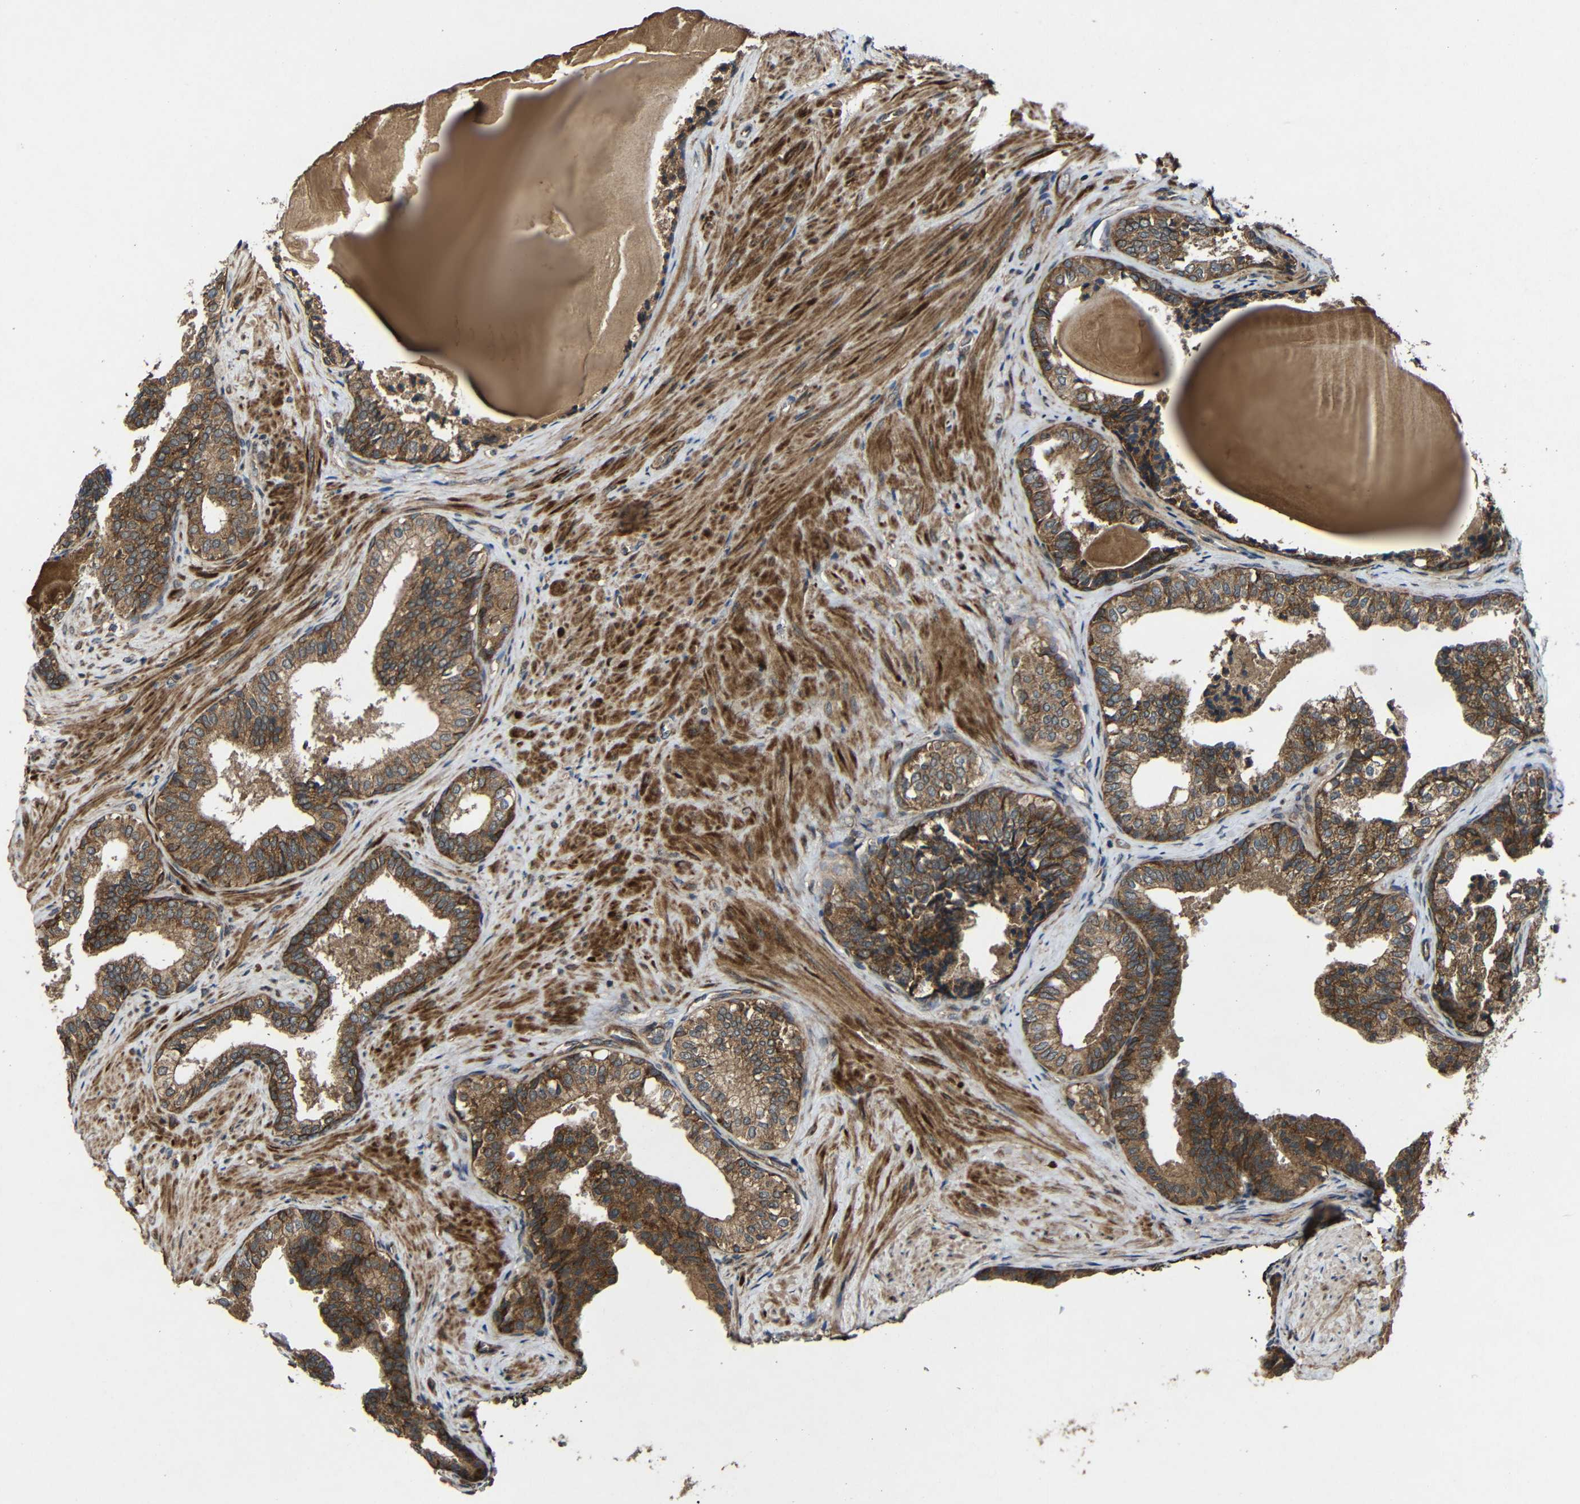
{"staining": {"intensity": "strong", "quantity": ">75%", "location": "cytoplasmic/membranous"}, "tissue": "prostate cancer", "cell_type": "Tumor cells", "image_type": "cancer", "snomed": [{"axis": "morphology", "description": "Adenocarcinoma, Low grade"}, {"axis": "topography", "description": "Prostate"}], "caption": "There is high levels of strong cytoplasmic/membranous positivity in tumor cells of prostate low-grade adenocarcinoma, as demonstrated by immunohistochemical staining (brown color).", "gene": "C1GALT1", "patient": {"sex": "male", "age": 60}}